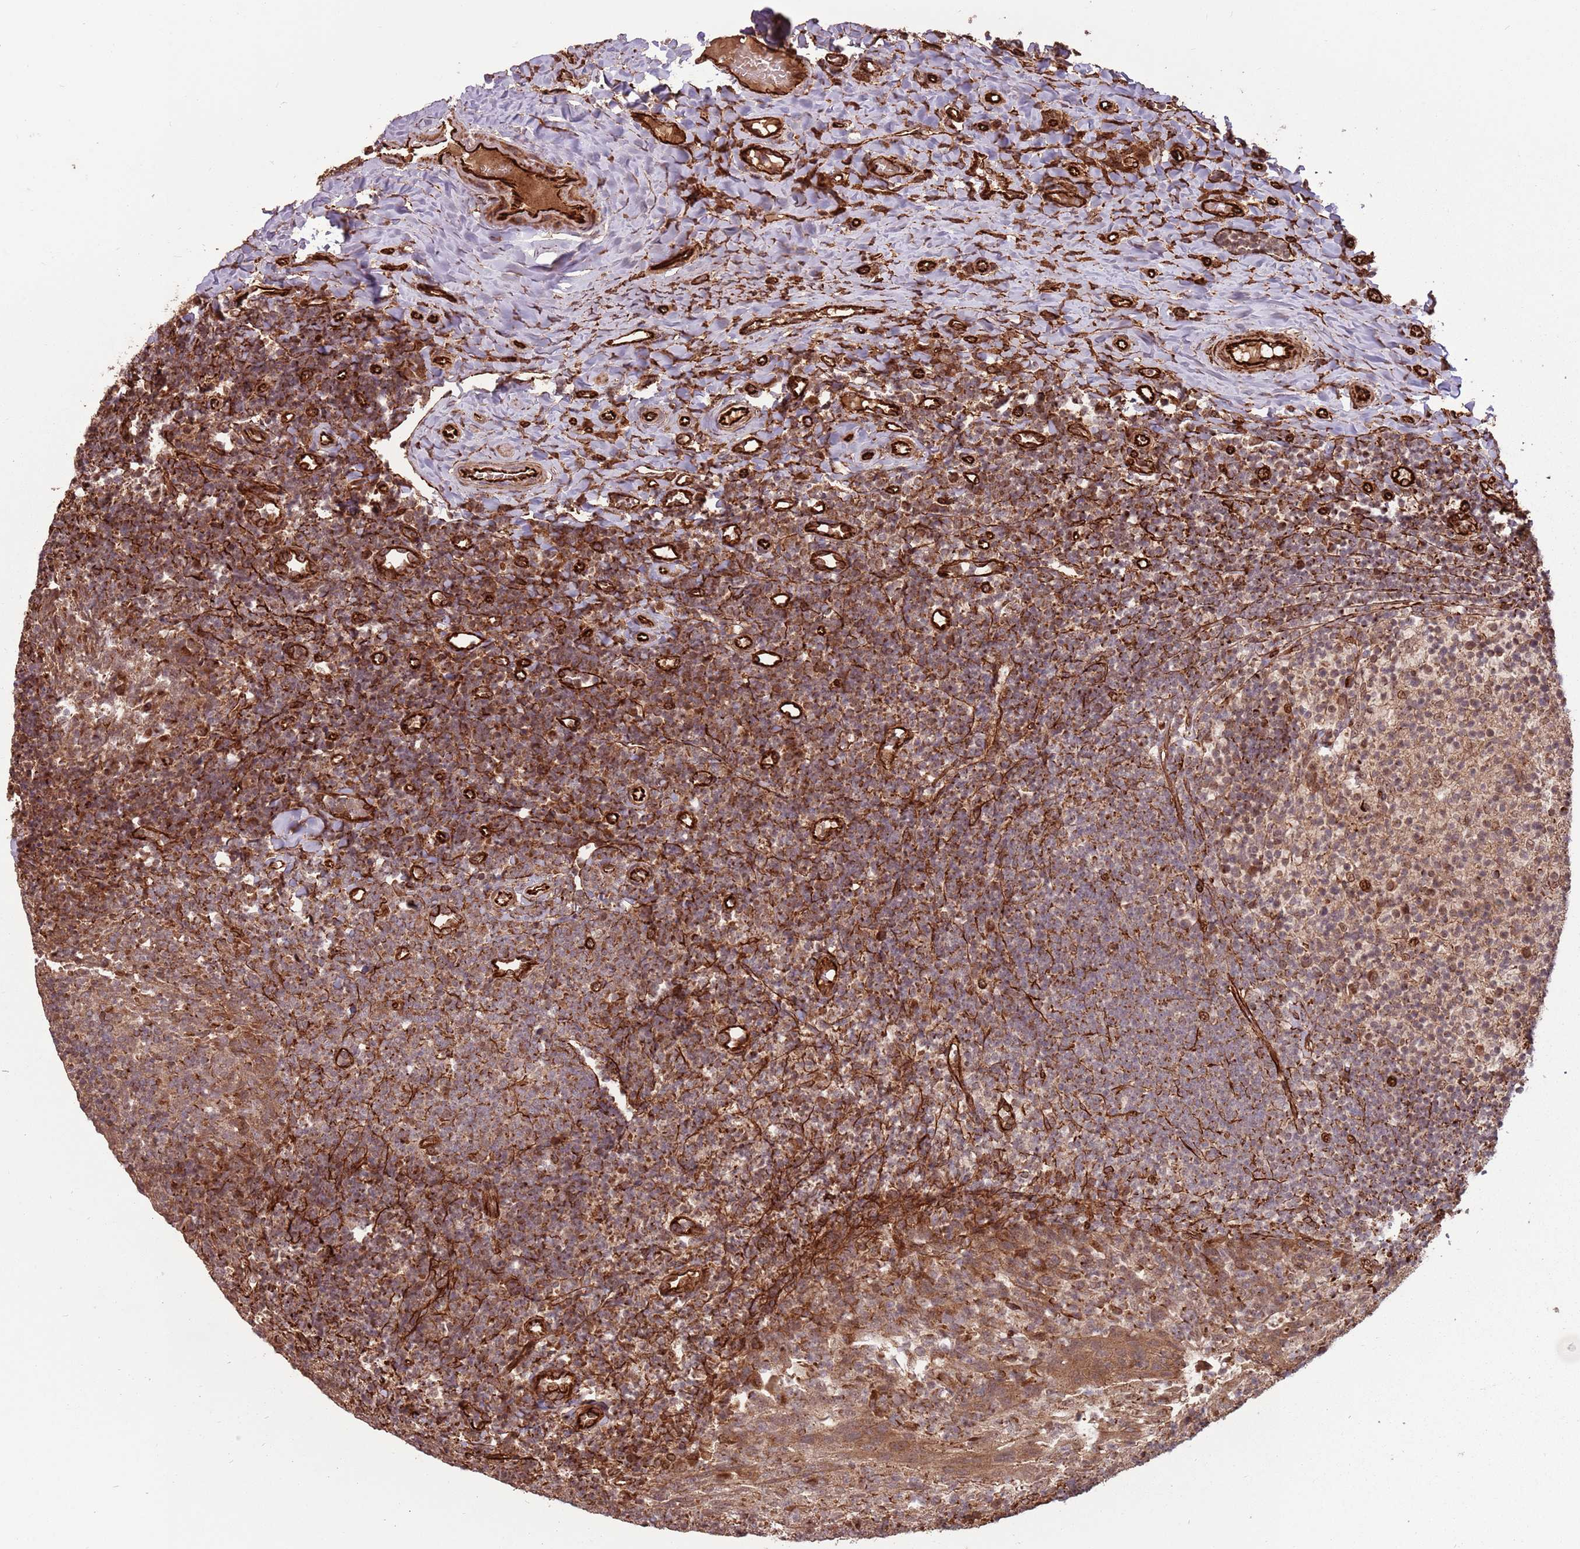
{"staining": {"intensity": "moderate", "quantity": ">75%", "location": "cytoplasmic/membranous,nuclear"}, "tissue": "tonsil", "cell_type": "Germinal center cells", "image_type": "normal", "snomed": [{"axis": "morphology", "description": "Normal tissue, NOS"}, {"axis": "topography", "description": "Tonsil"}], "caption": "This photomicrograph displays immunohistochemistry staining of normal human tonsil, with medium moderate cytoplasmic/membranous,nuclear staining in about >75% of germinal center cells.", "gene": "ADAMTS3", "patient": {"sex": "female", "age": 10}}